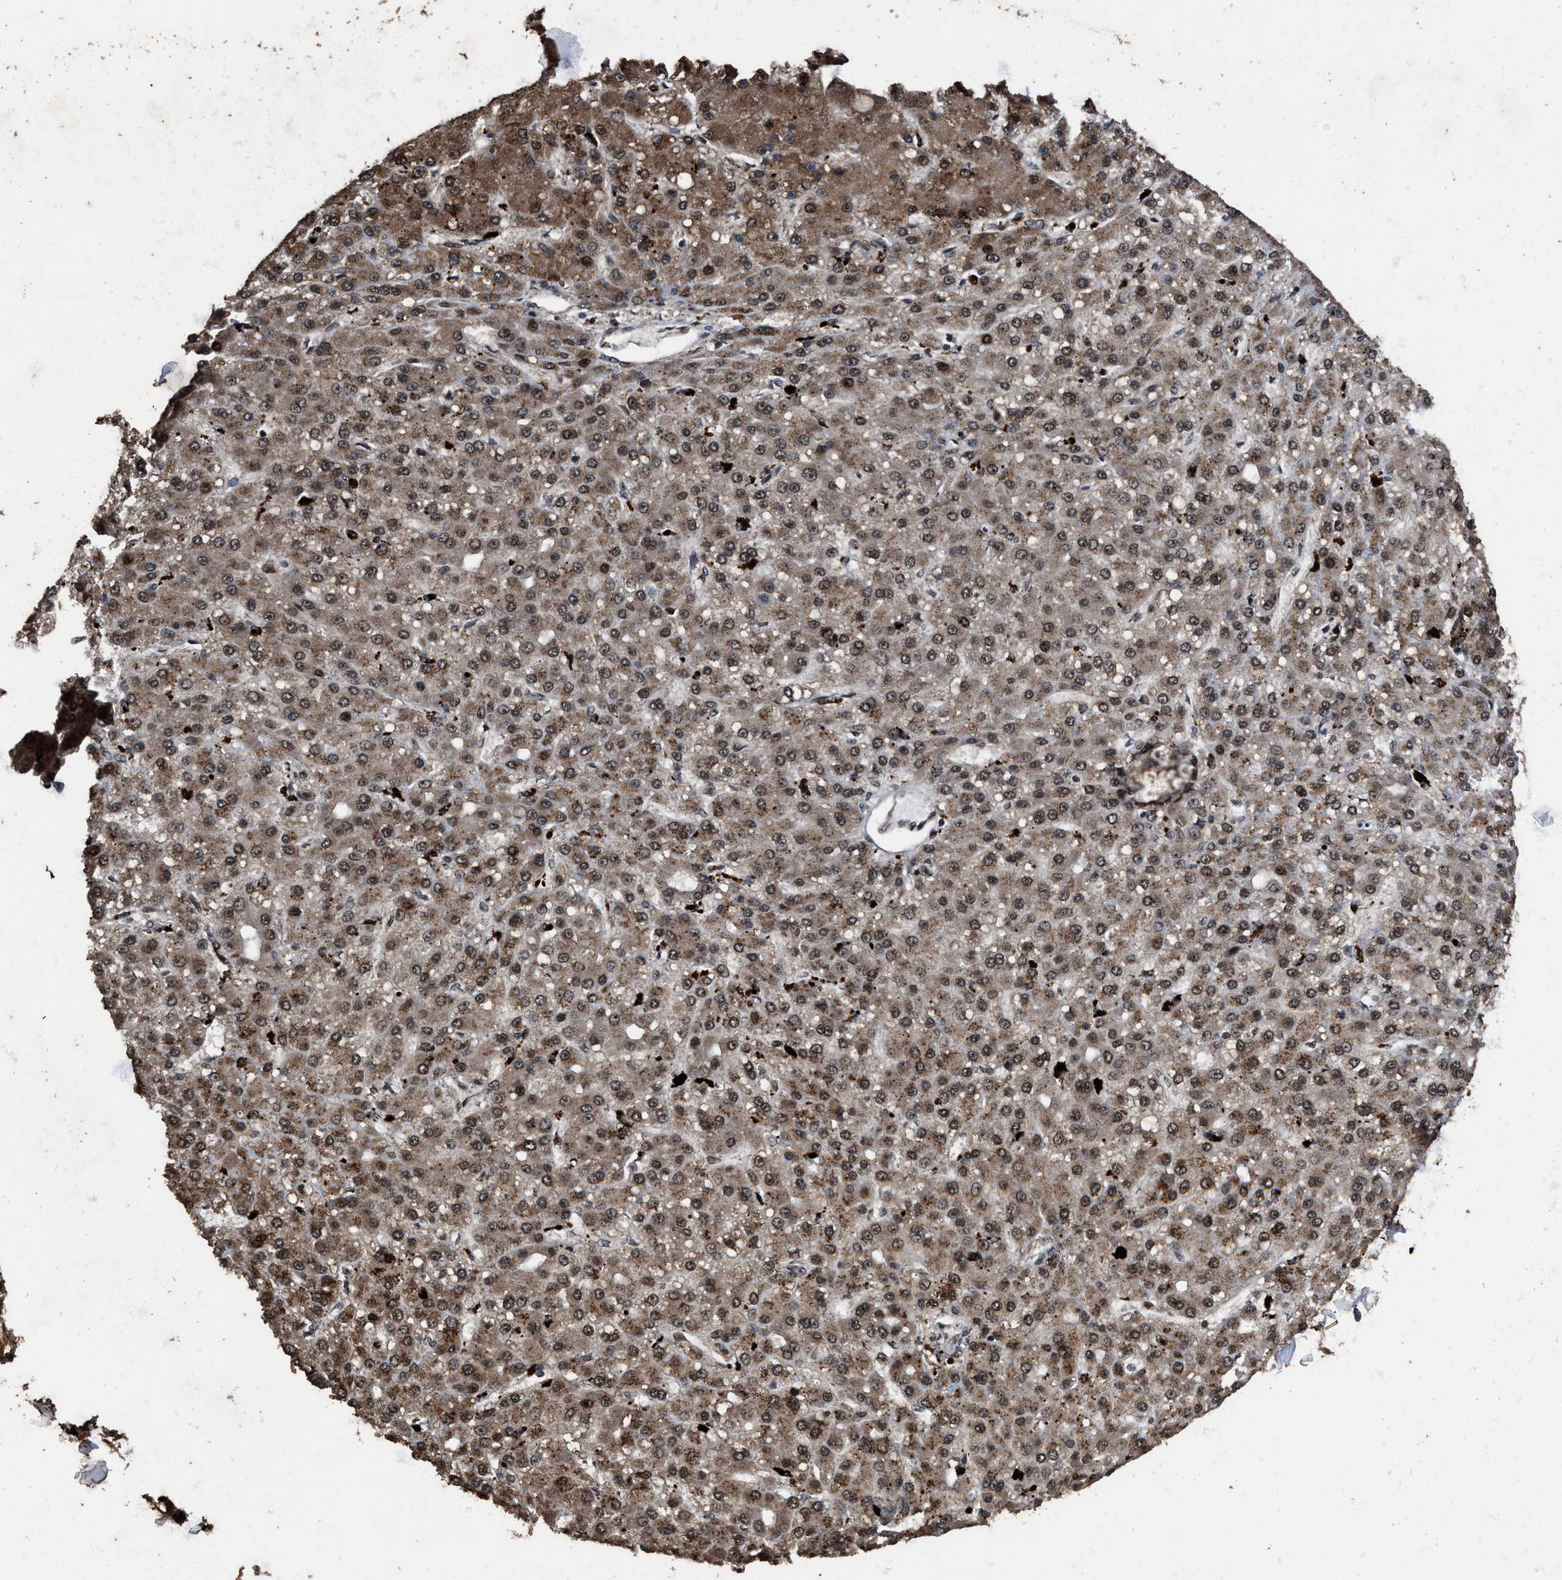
{"staining": {"intensity": "moderate", "quantity": ">75%", "location": "cytoplasmic/membranous,nuclear"}, "tissue": "liver cancer", "cell_type": "Tumor cells", "image_type": "cancer", "snomed": [{"axis": "morphology", "description": "Carcinoma, Hepatocellular, NOS"}, {"axis": "topography", "description": "Liver"}], "caption": "The micrograph demonstrates staining of liver cancer, revealing moderate cytoplasmic/membranous and nuclear protein staining (brown color) within tumor cells. The staining was performed using DAB (3,3'-diaminobenzidine) to visualize the protein expression in brown, while the nuclei were stained in blue with hematoxylin (Magnification: 20x).", "gene": "HAUS6", "patient": {"sex": "male", "age": 67}}